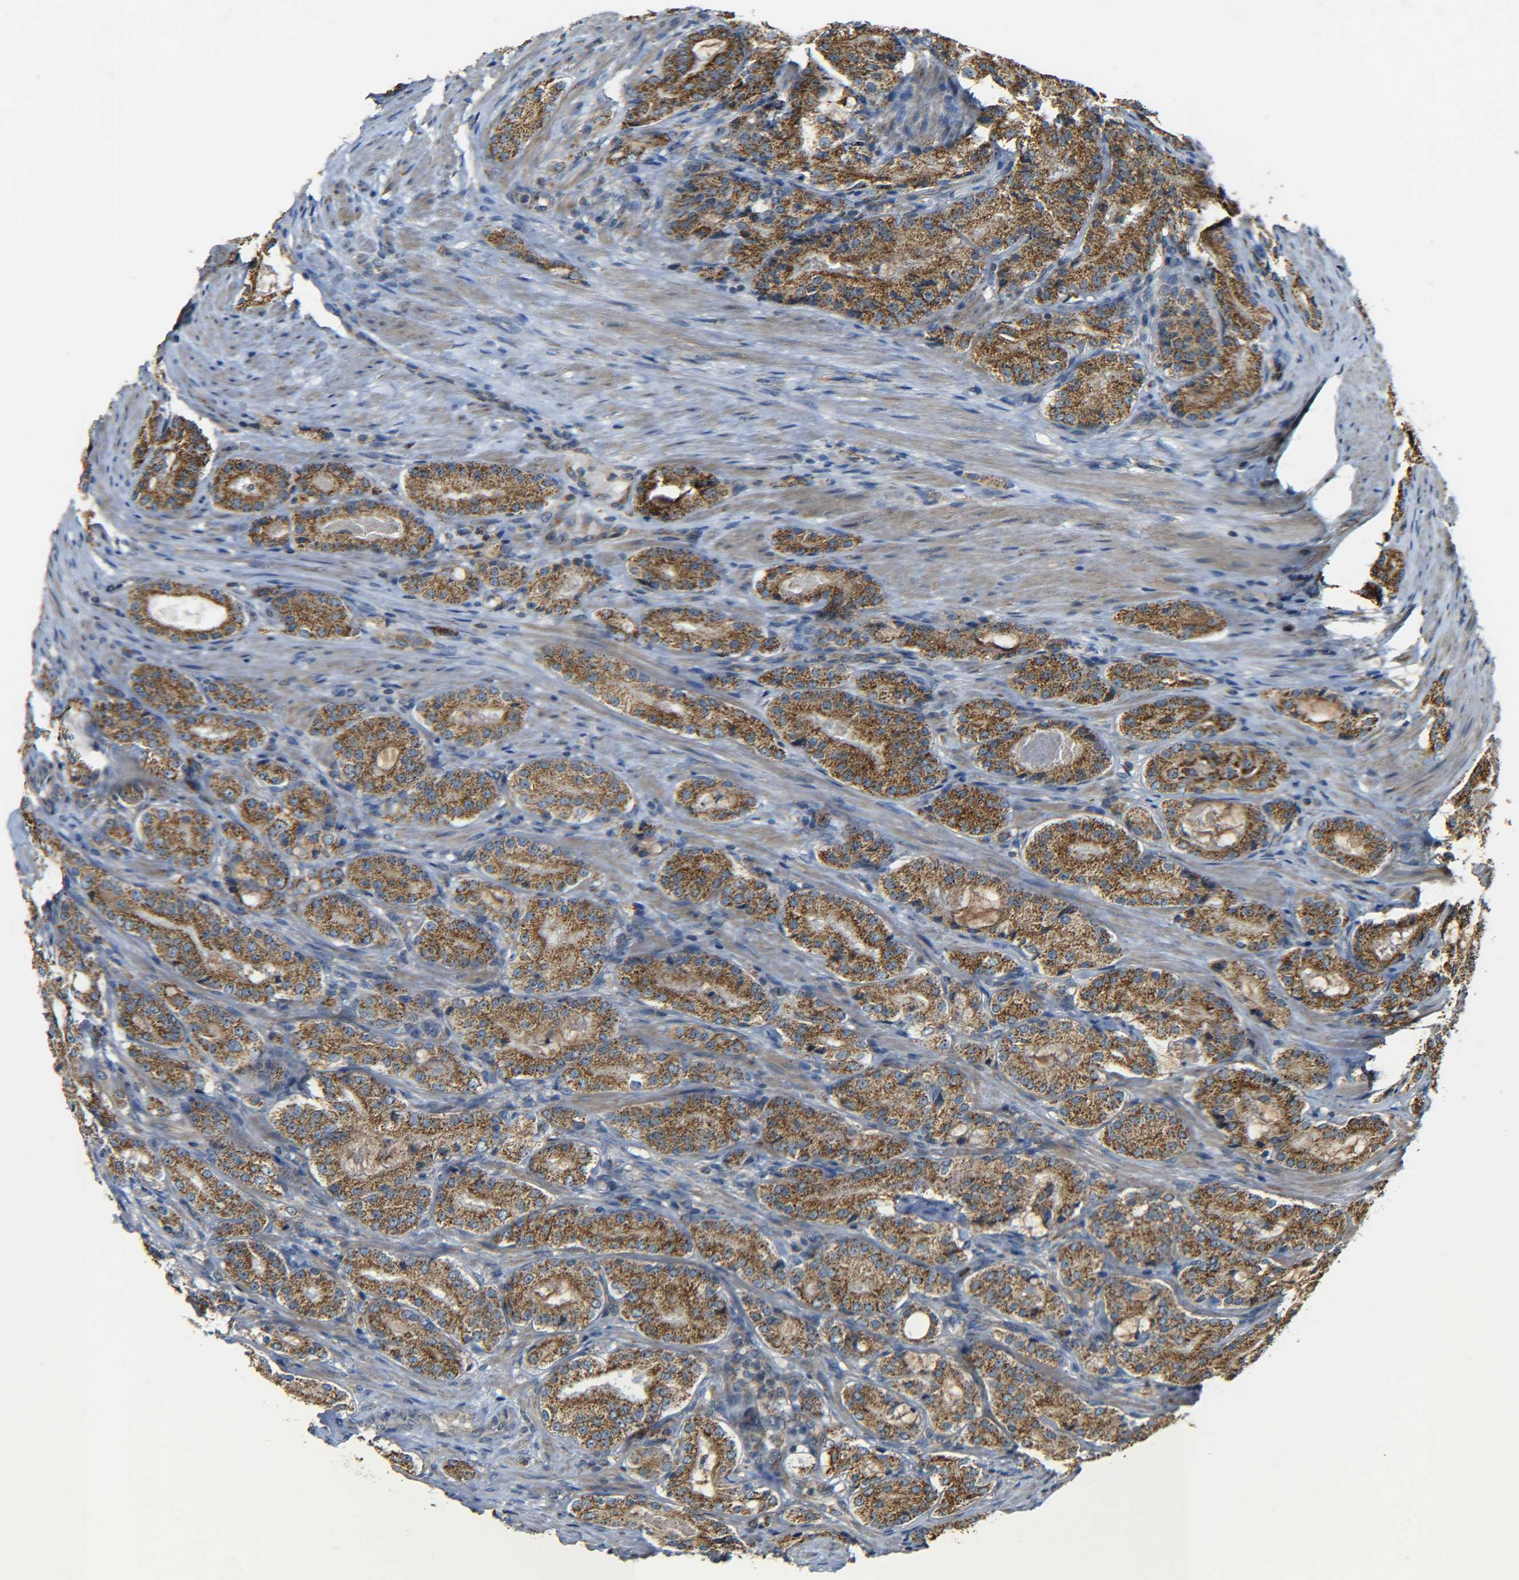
{"staining": {"intensity": "moderate", "quantity": ">75%", "location": "cytoplasmic/membranous"}, "tissue": "prostate cancer", "cell_type": "Tumor cells", "image_type": "cancer", "snomed": [{"axis": "morphology", "description": "Adenocarcinoma, High grade"}, {"axis": "topography", "description": "Prostate"}], "caption": "Immunohistochemical staining of high-grade adenocarcinoma (prostate) shows medium levels of moderate cytoplasmic/membranous protein staining in about >75% of tumor cells. (Stains: DAB (3,3'-diaminobenzidine) in brown, nuclei in blue, Microscopy: brightfield microscopy at high magnification).", "gene": "NR3C2", "patient": {"sex": "male", "age": 72}}